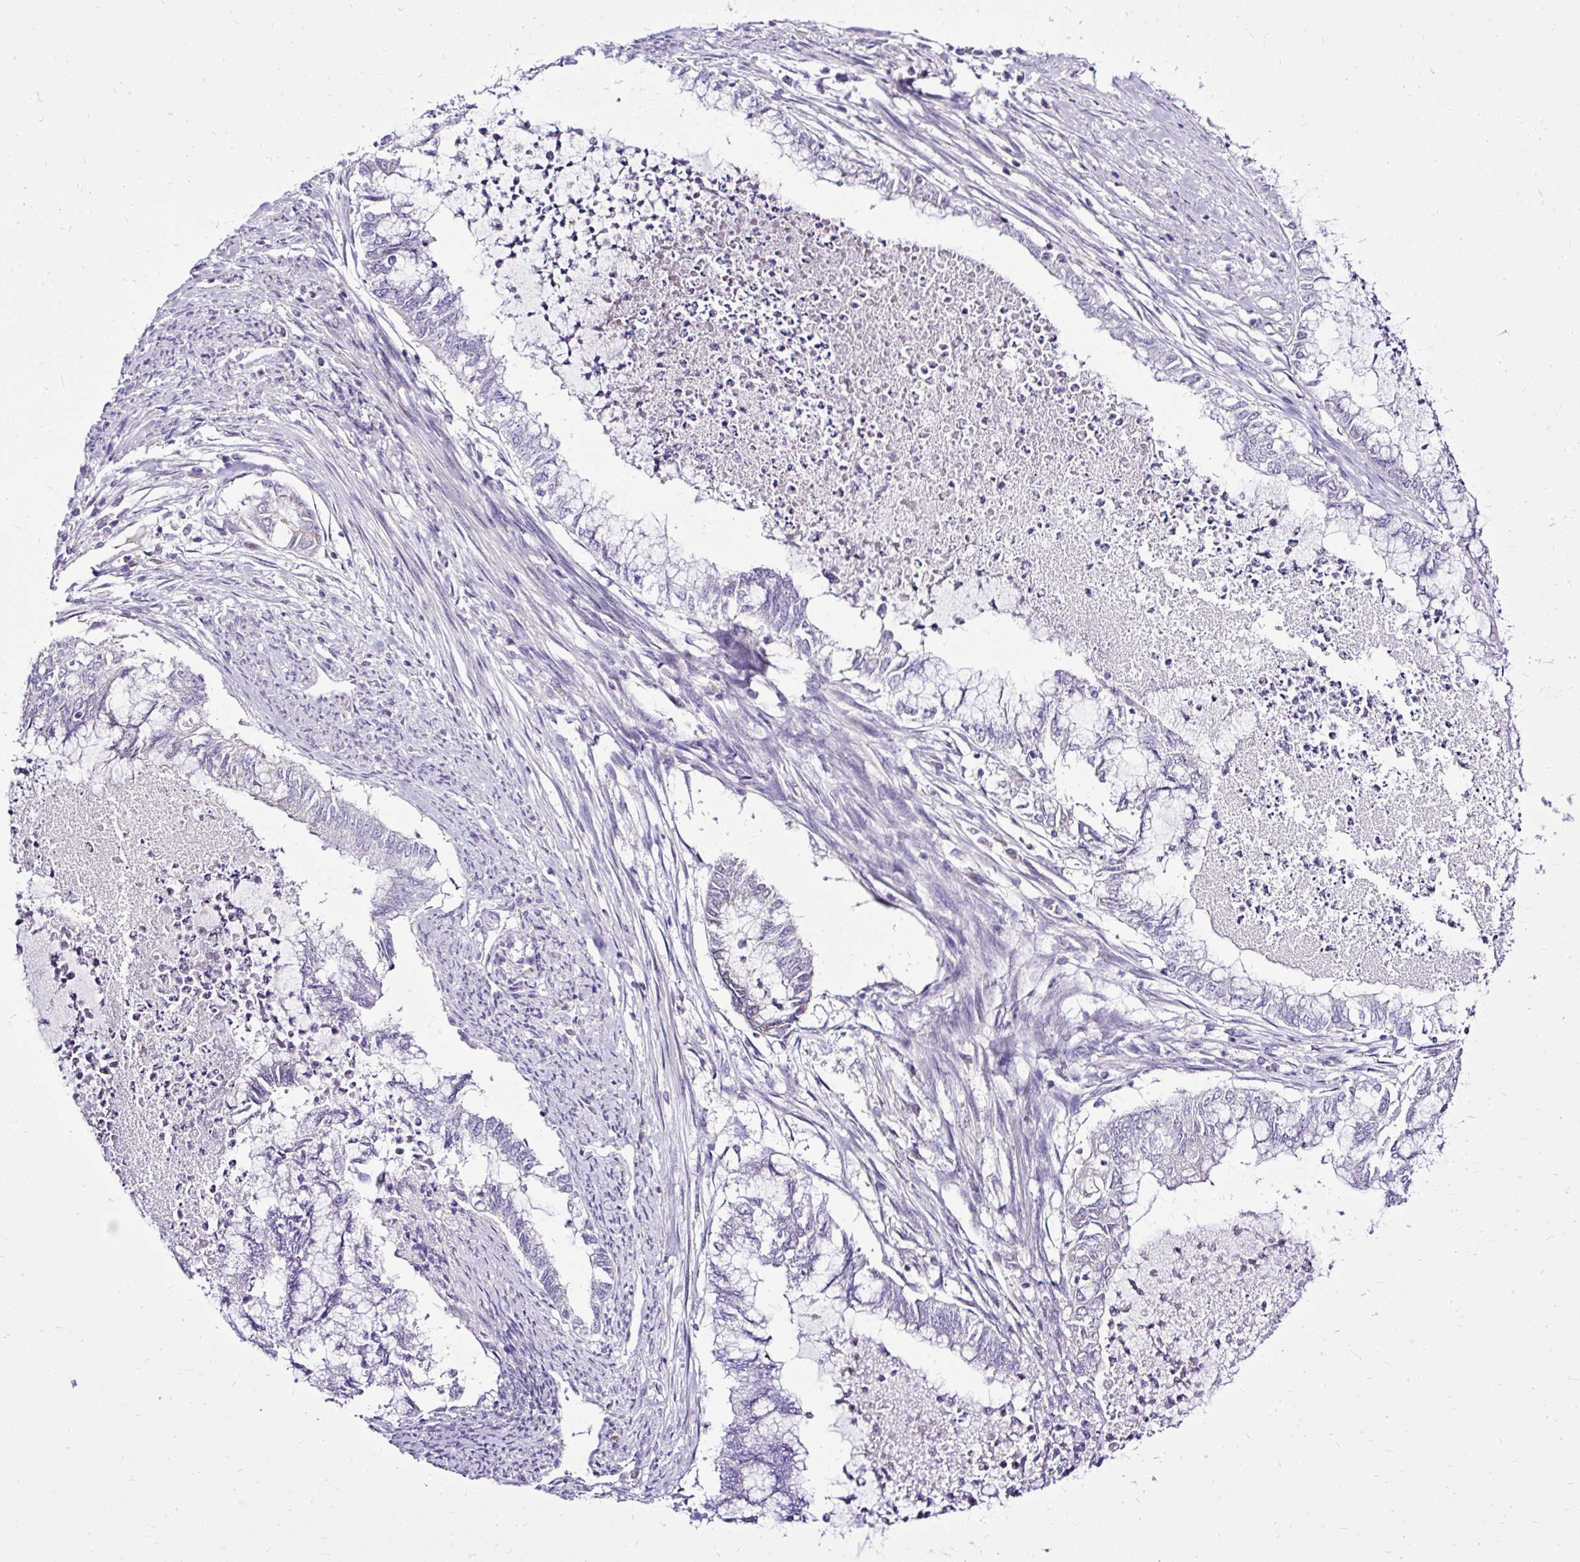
{"staining": {"intensity": "negative", "quantity": "none", "location": "none"}, "tissue": "endometrial cancer", "cell_type": "Tumor cells", "image_type": "cancer", "snomed": [{"axis": "morphology", "description": "Adenocarcinoma, NOS"}, {"axis": "topography", "description": "Endometrium"}], "caption": "Endometrial cancer was stained to show a protein in brown. There is no significant expression in tumor cells. (Brightfield microscopy of DAB immunohistochemistry at high magnification).", "gene": "AMFR", "patient": {"sex": "female", "age": 79}}